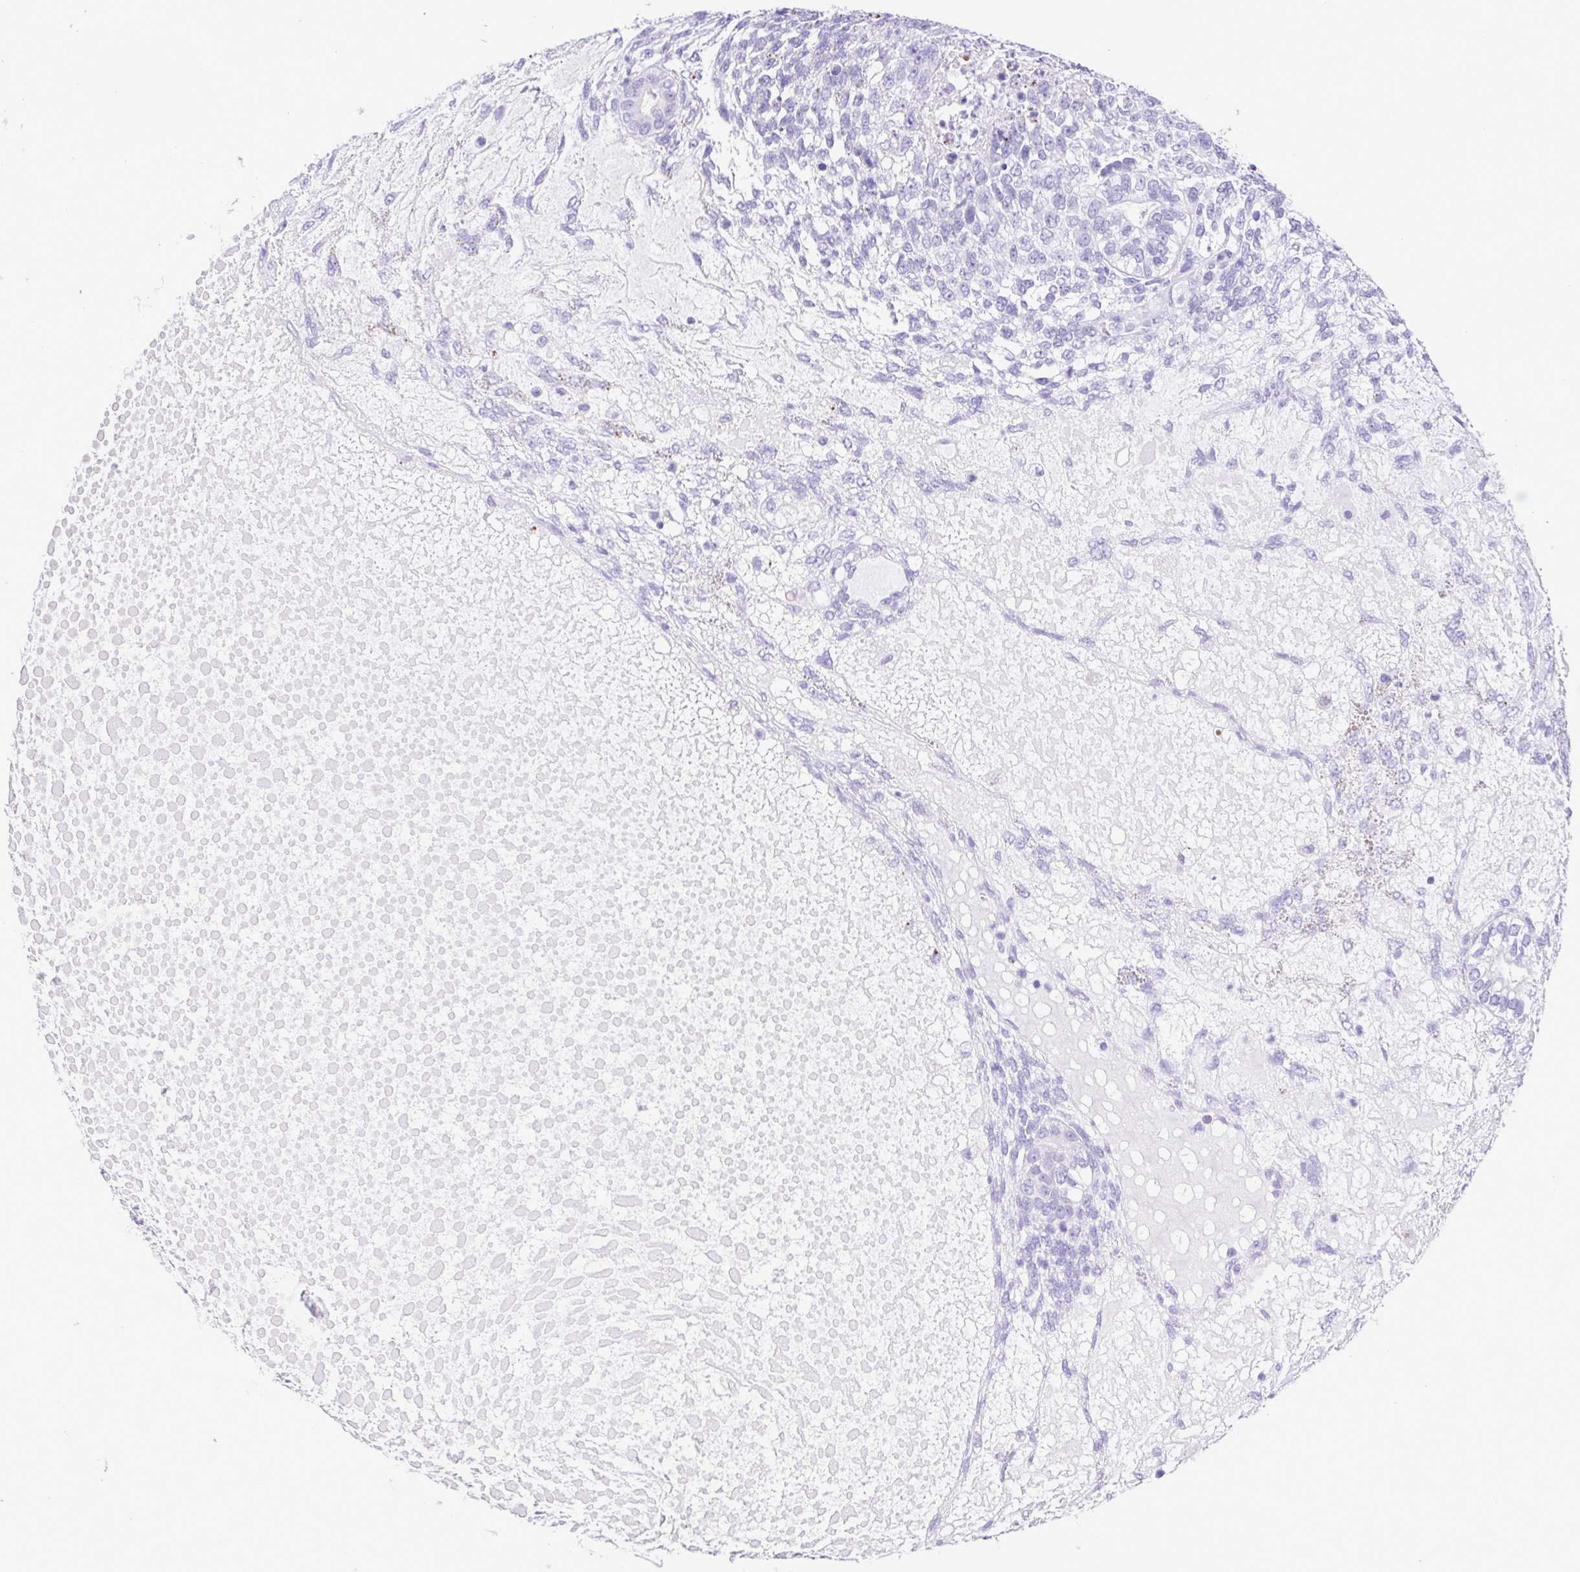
{"staining": {"intensity": "negative", "quantity": "none", "location": "none"}, "tissue": "testis cancer", "cell_type": "Tumor cells", "image_type": "cancer", "snomed": [{"axis": "morphology", "description": "Carcinoma, Embryonal, NOS"}, {"axis": "topography", "description": "Testis"}], "caption": "Image shows no significant protein positivity in tumor cells of testis embryonal carcinoma. (DAB immunohistochemistry (IHC), high magnification).", "gene": "OVGP1", "patient": {"sex": "male", "age": 23}}